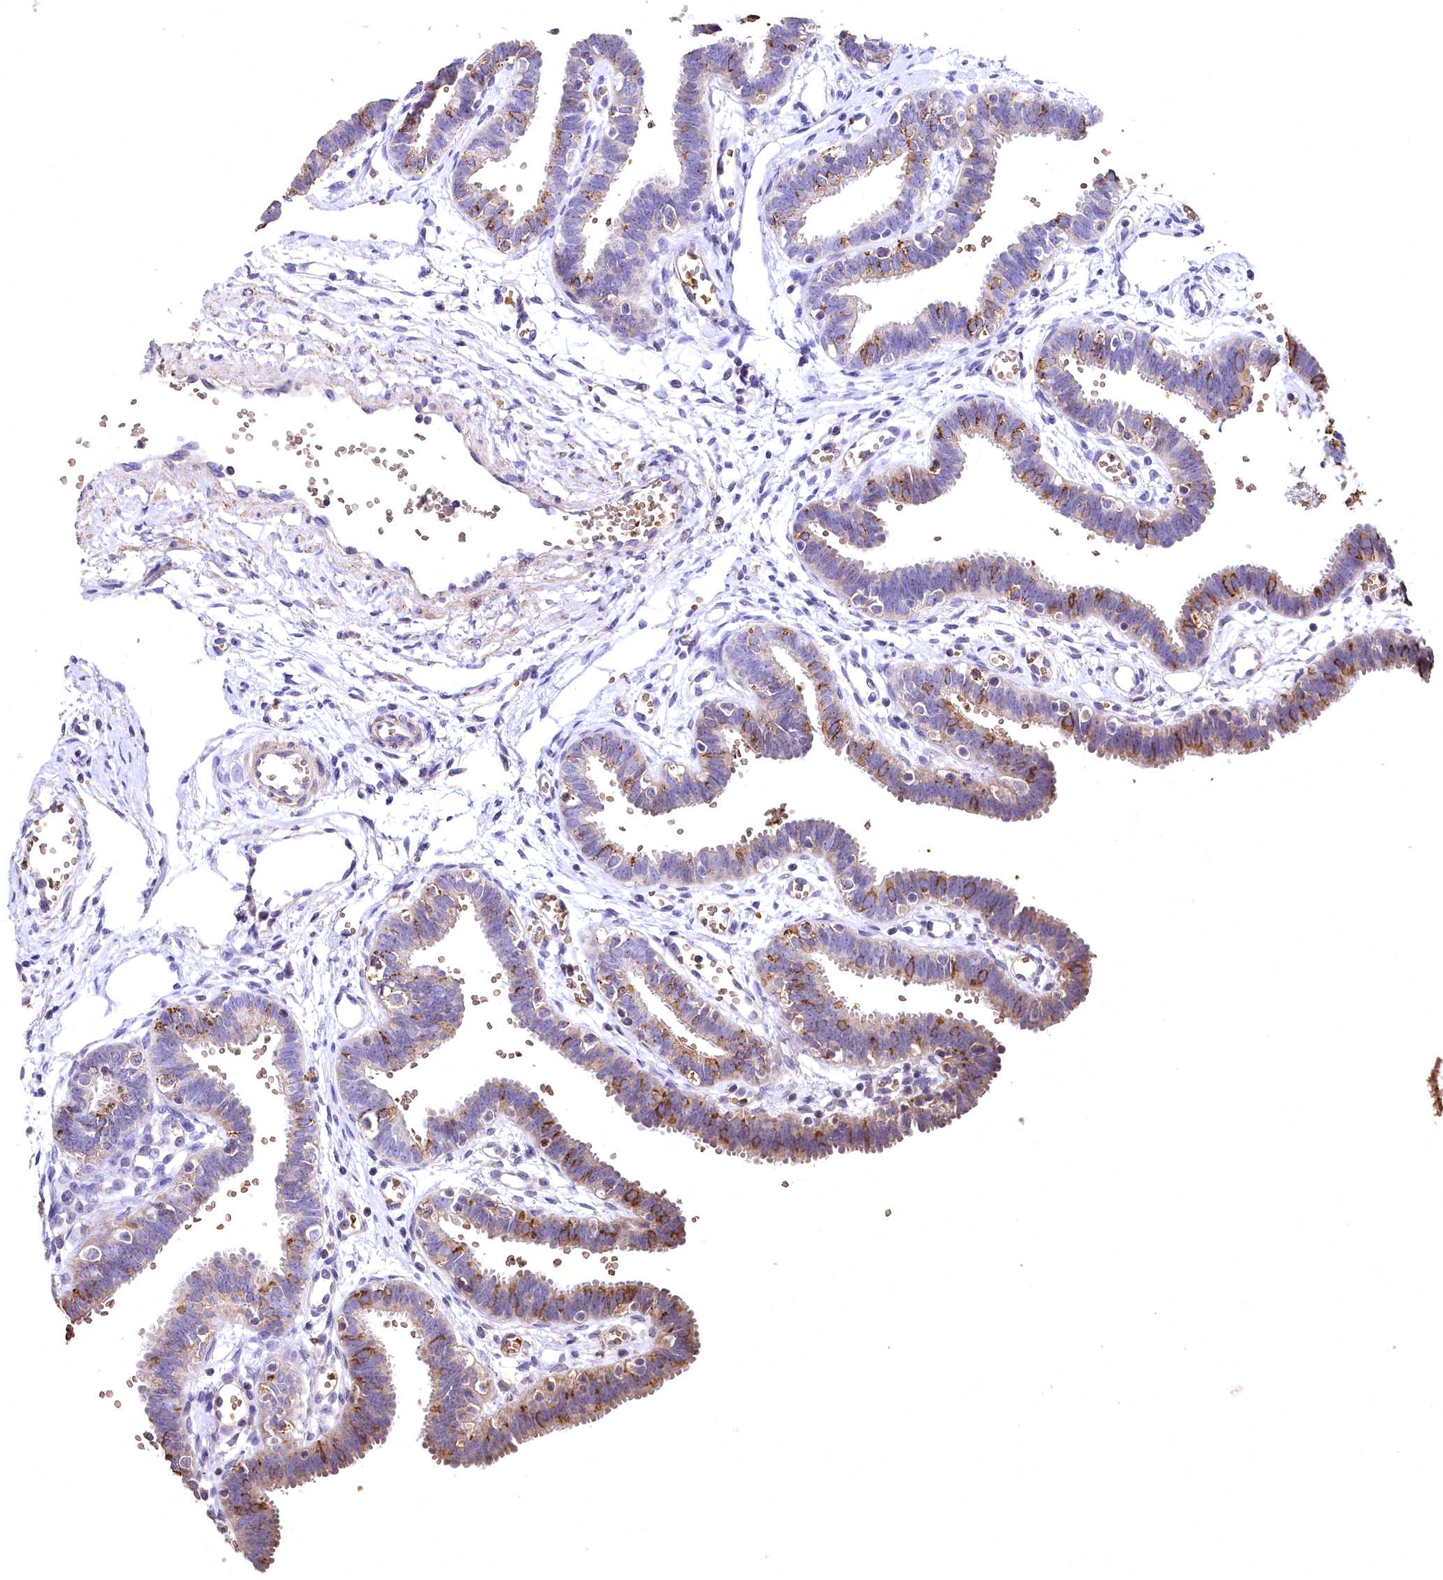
{"staining": {"intensity": "moderate", "quantity": "<25%", "location": "cytoplasmic/membranous"}, "tissue": "fallopian tube", "cell_type": "Glandular cells", "image_type": "normal", "snomed": [{"axis": "morphology", "description": "Normal tissue, NOS"}, {"axis": "topography", "description": "Fallopian tube"}, {"axis": "topography", "description": "Placenta"}], "caption": "Brown immunohistochemical staining in benign human fallopian tube shows moderate cytoplasmic/membranous positivity in about <25% of glandular cells.", "gene": "SPTA1", "patient": {"sex": "female", "age": 32}}